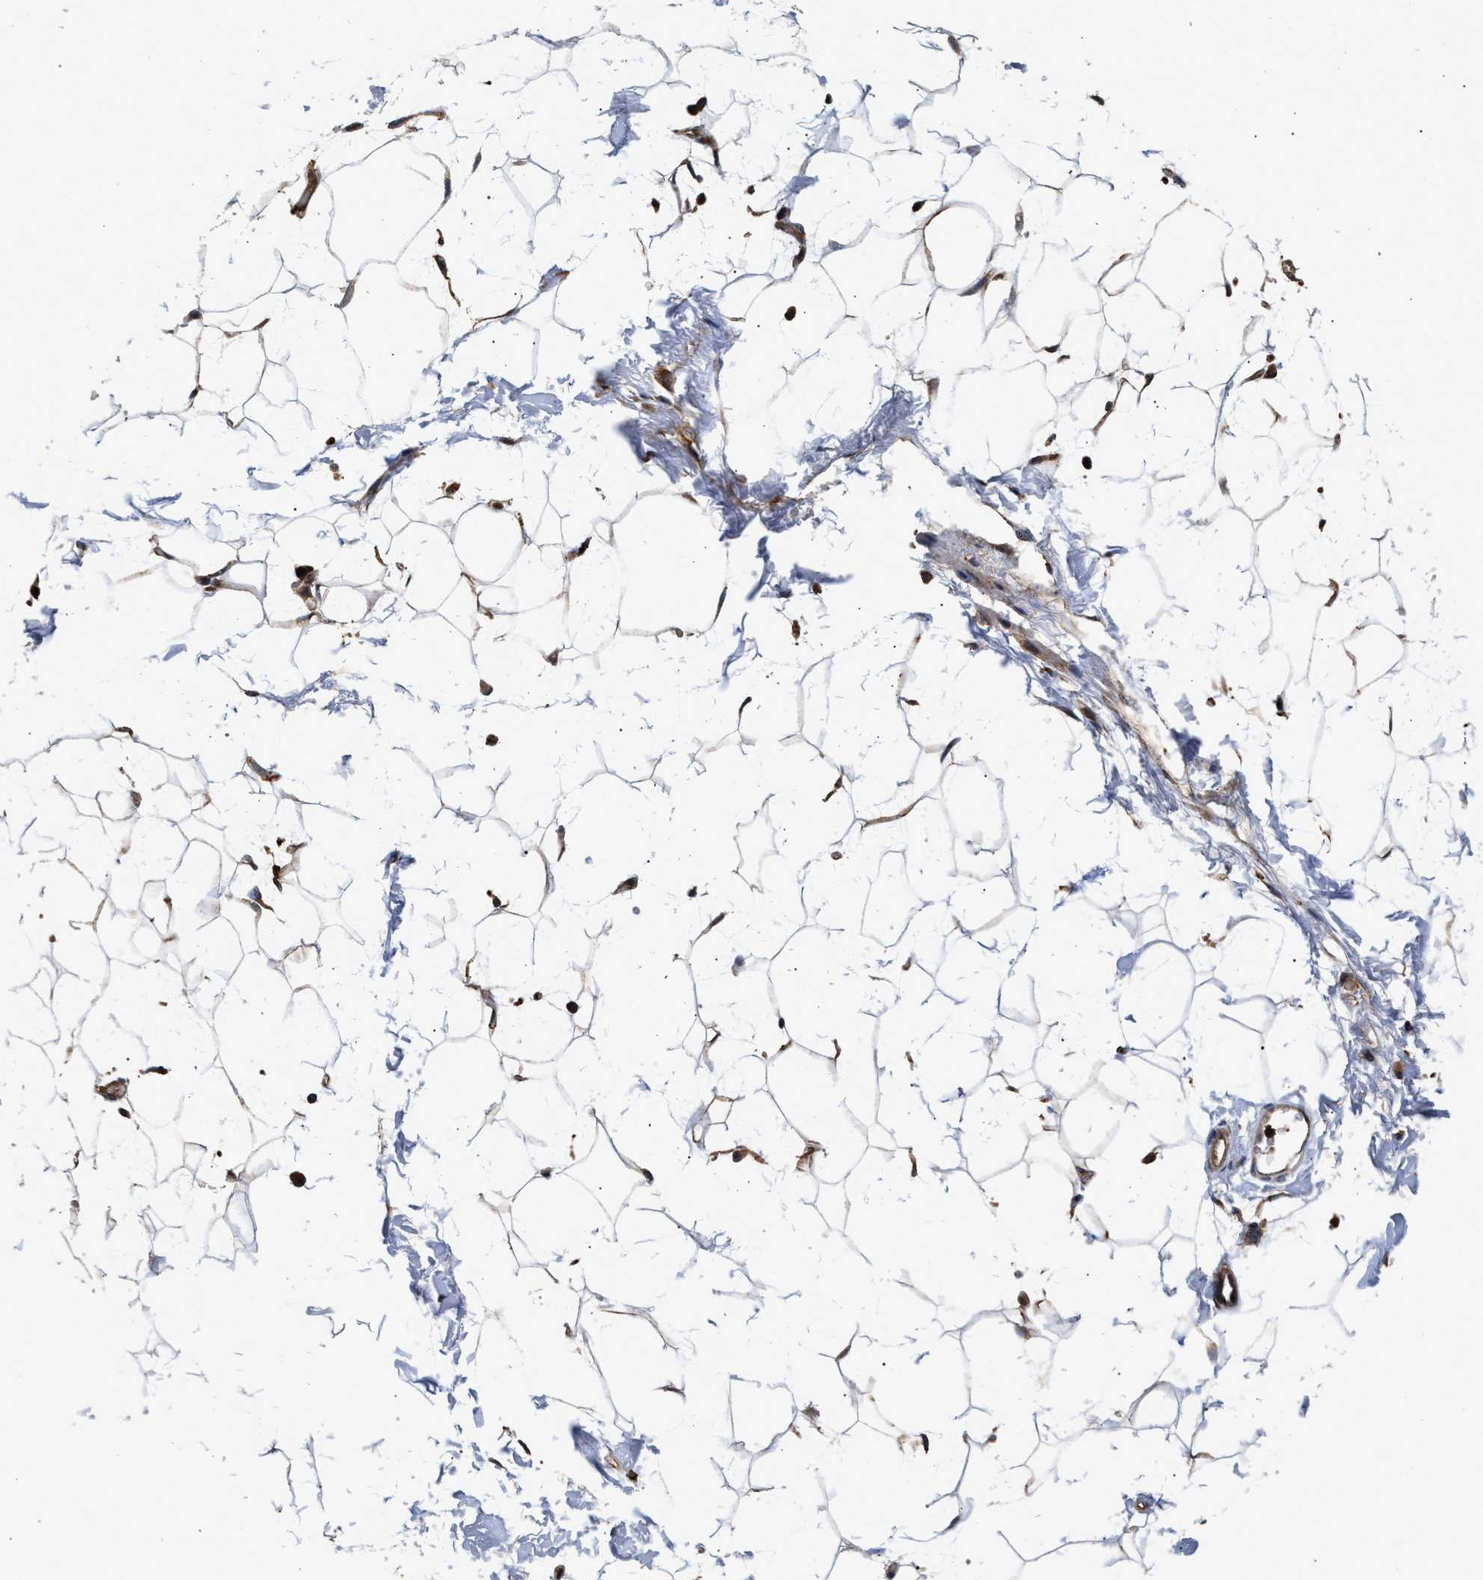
{"staining": {"intensity": "strong", "quantity": ">75%", "location": "cytoplasmic/membranous"}, "tissue": "adipose tissue", "cell_type": "Adipocytes", "image_type": "normal", "snomed": [{"axis": "morphology", "description": "Normal tissue, NOS"}, {"axis": "topography", "description": "Soft tissue"}], "caption": "This micrograph demonstrates immunohistochemistry staining of normal human adipose tissue, with high strong cytoplasmic/membranous expression in approximately >75% of adipocytes.", "gene": "NFKB2", "patient": {"sex": "male", "age": 72}}